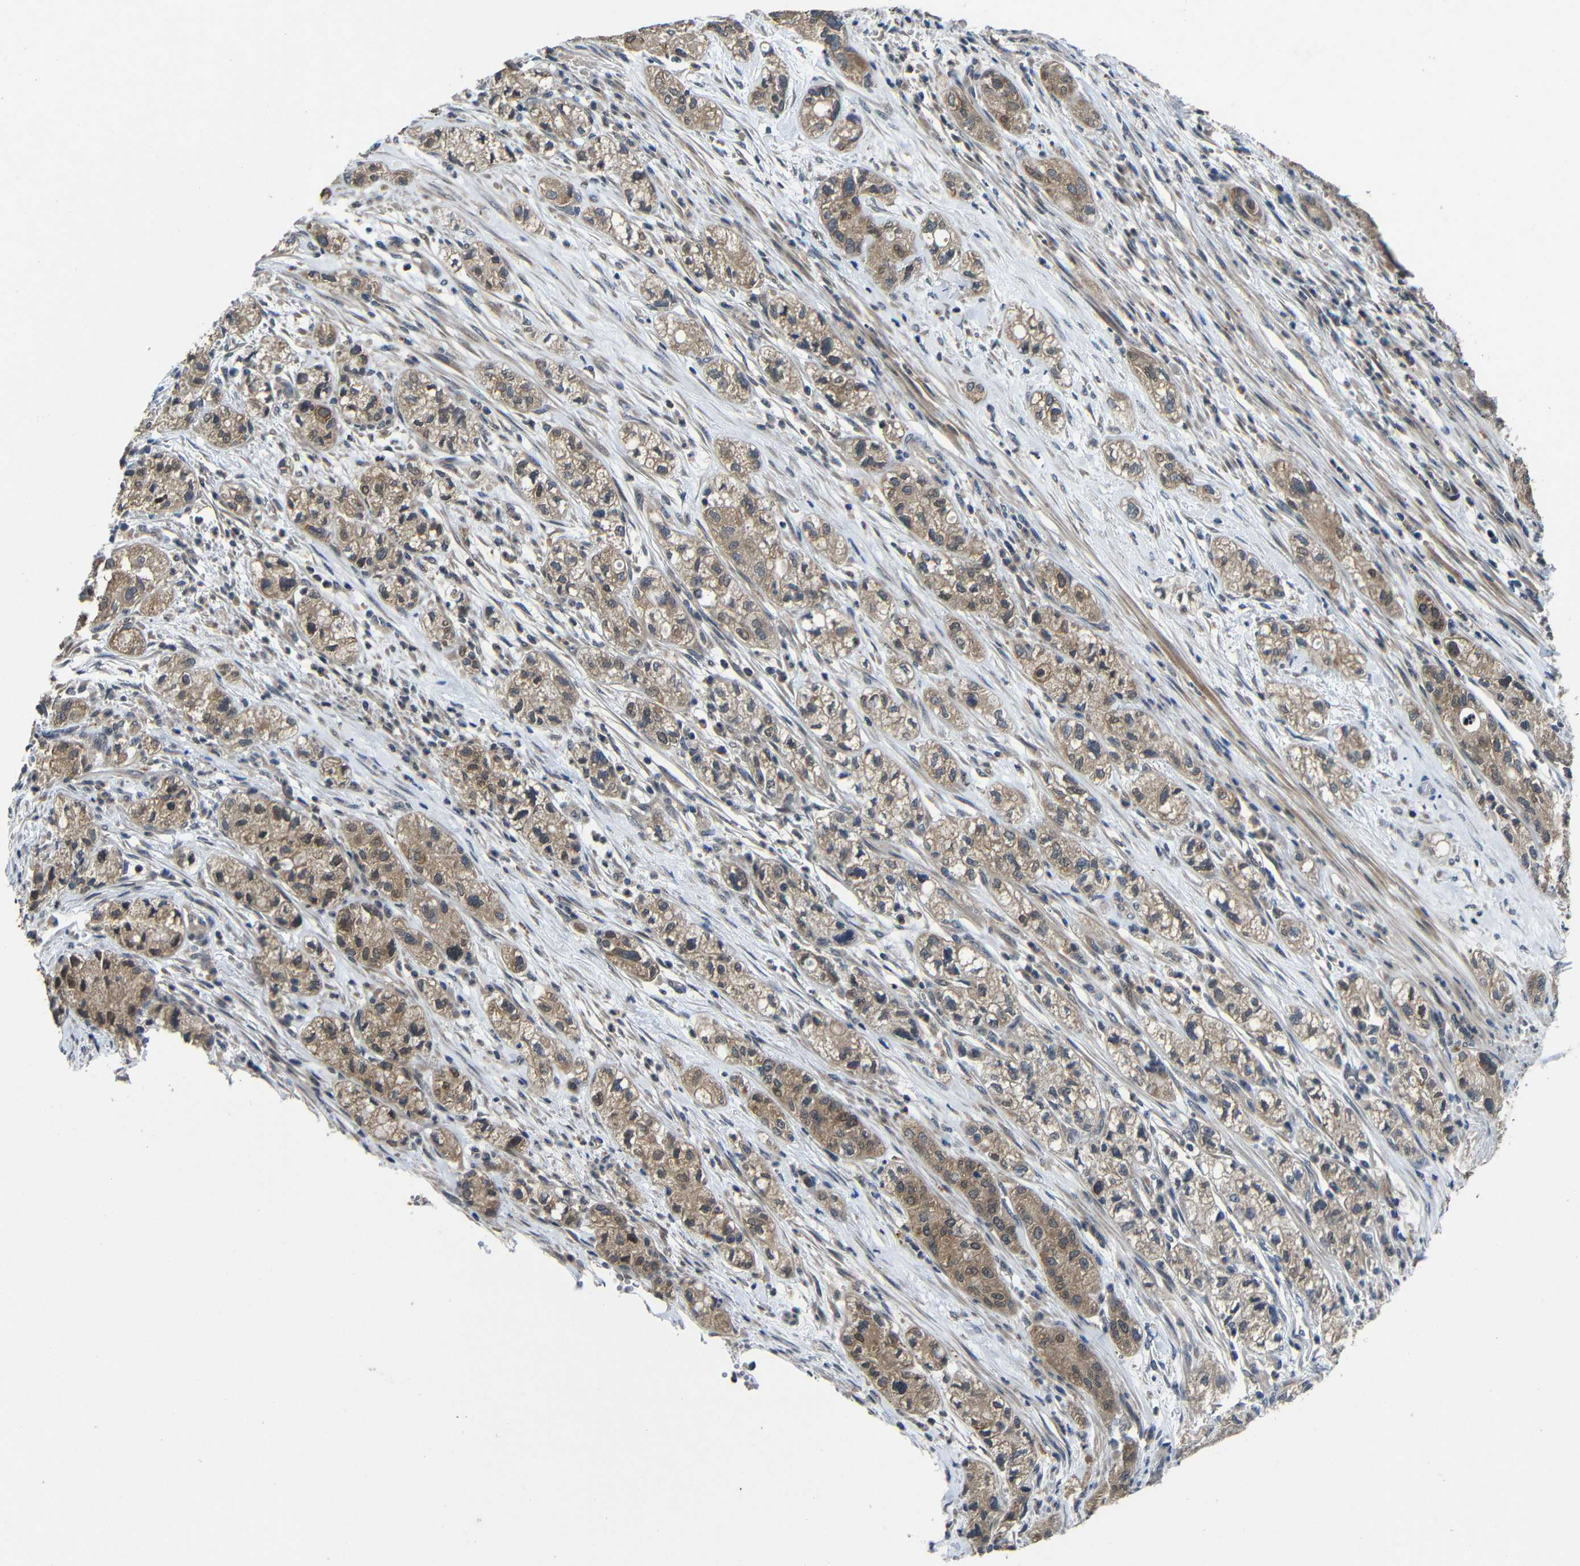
{"staining": {"intensity": "moderate", "quantity": ">75%", "location": "cytoplasmic/membranous"}, "tissue": "pancreatic cancer", "cell_type": "Tumor cells", "image_type": "cancer", "snomed": [{"axis": "morphology", "description": "Adenocarcinoma, NOS"}, {"axis": "topography", "description": "Pancreas"}], "caption": "Brown immunohistochemical staining in human adenocarcinoma (pancreatic) exhibits moderate cytoplasmic/membranous staining in approximately >75% of tumor cells. (Brightfield microscopy of DAB IHC at high magnification).", "gene": "C6orf89", "patient": {"sex": "female", "age": 78}}